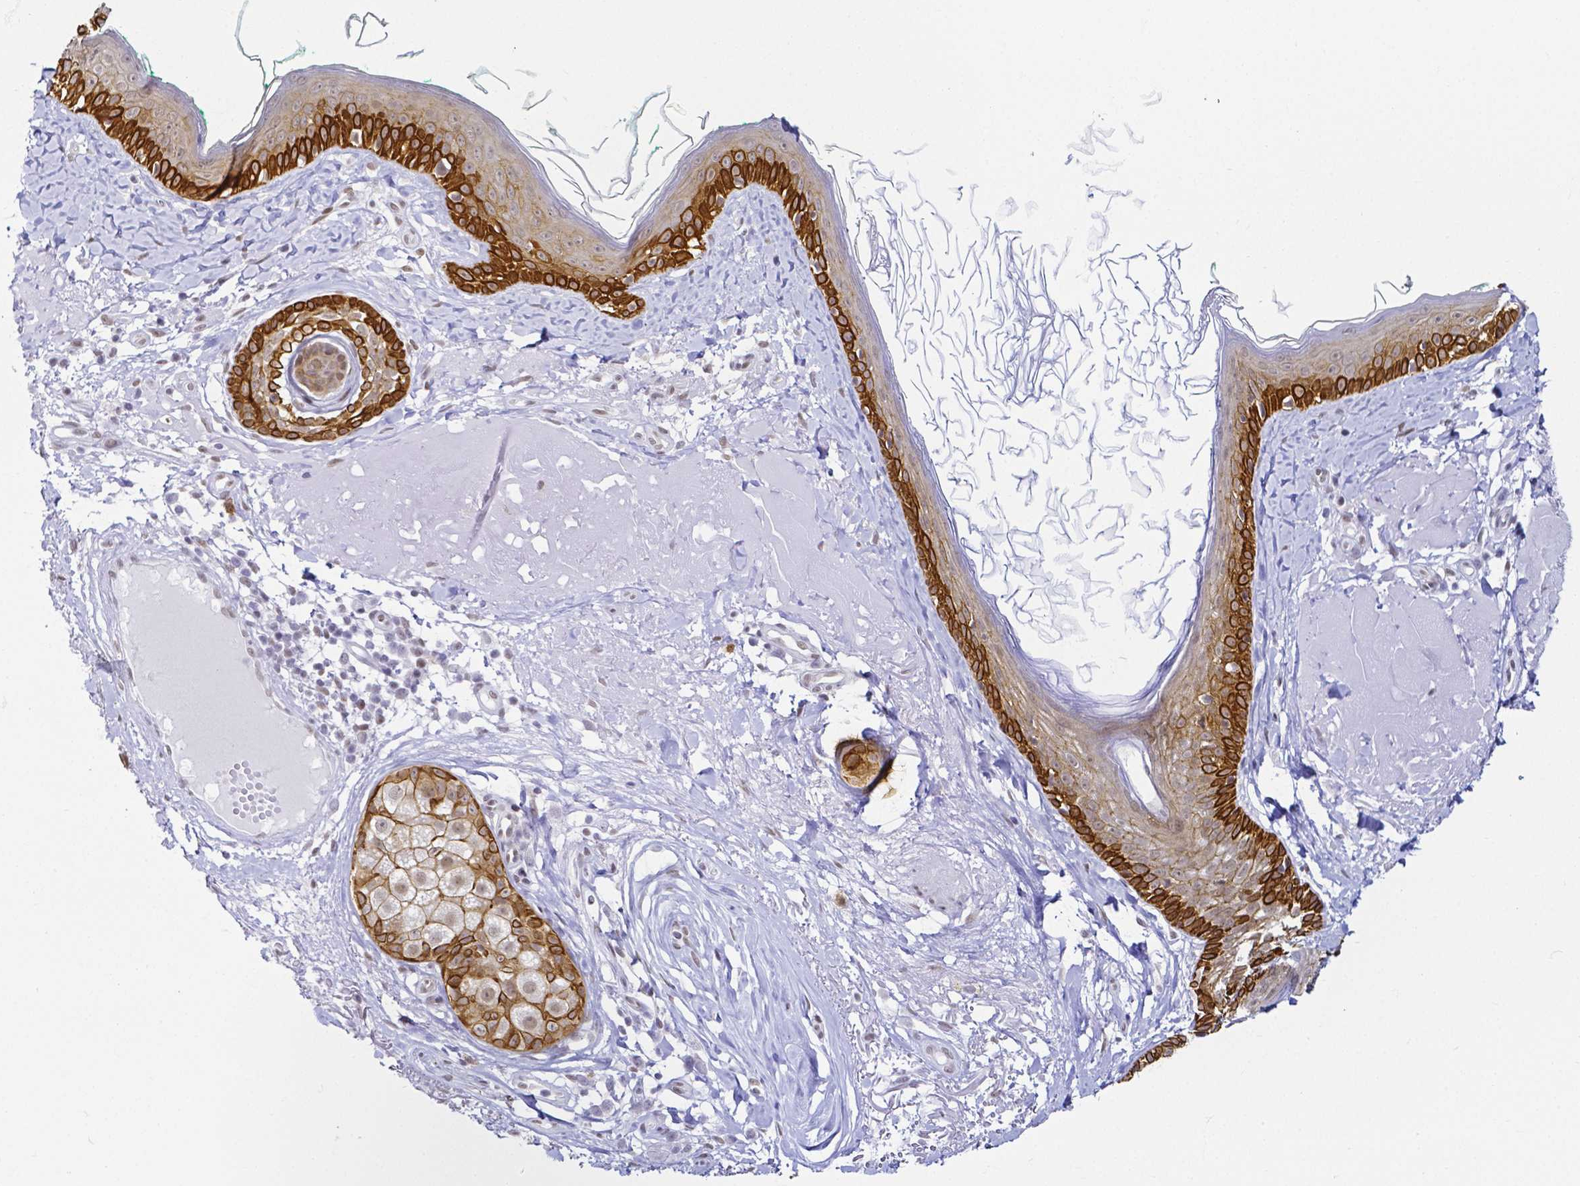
{"staining": {"intensity": "negative", "quantity": "none", "location": "none"}, "tissue": "skin", "cell_type": "Fibroblasts", "image_type": "normal", "snomed": [{"axis": "morphology", "description": "Normal tissue, NOS"}, {"axis": "topography", "description": "Skin"}], "caption": "Skin stained for a protein using IHC displays no staining fibroblasts.", "gene": "FAM83G", "patient": {"sex": "male", "age": 73}}